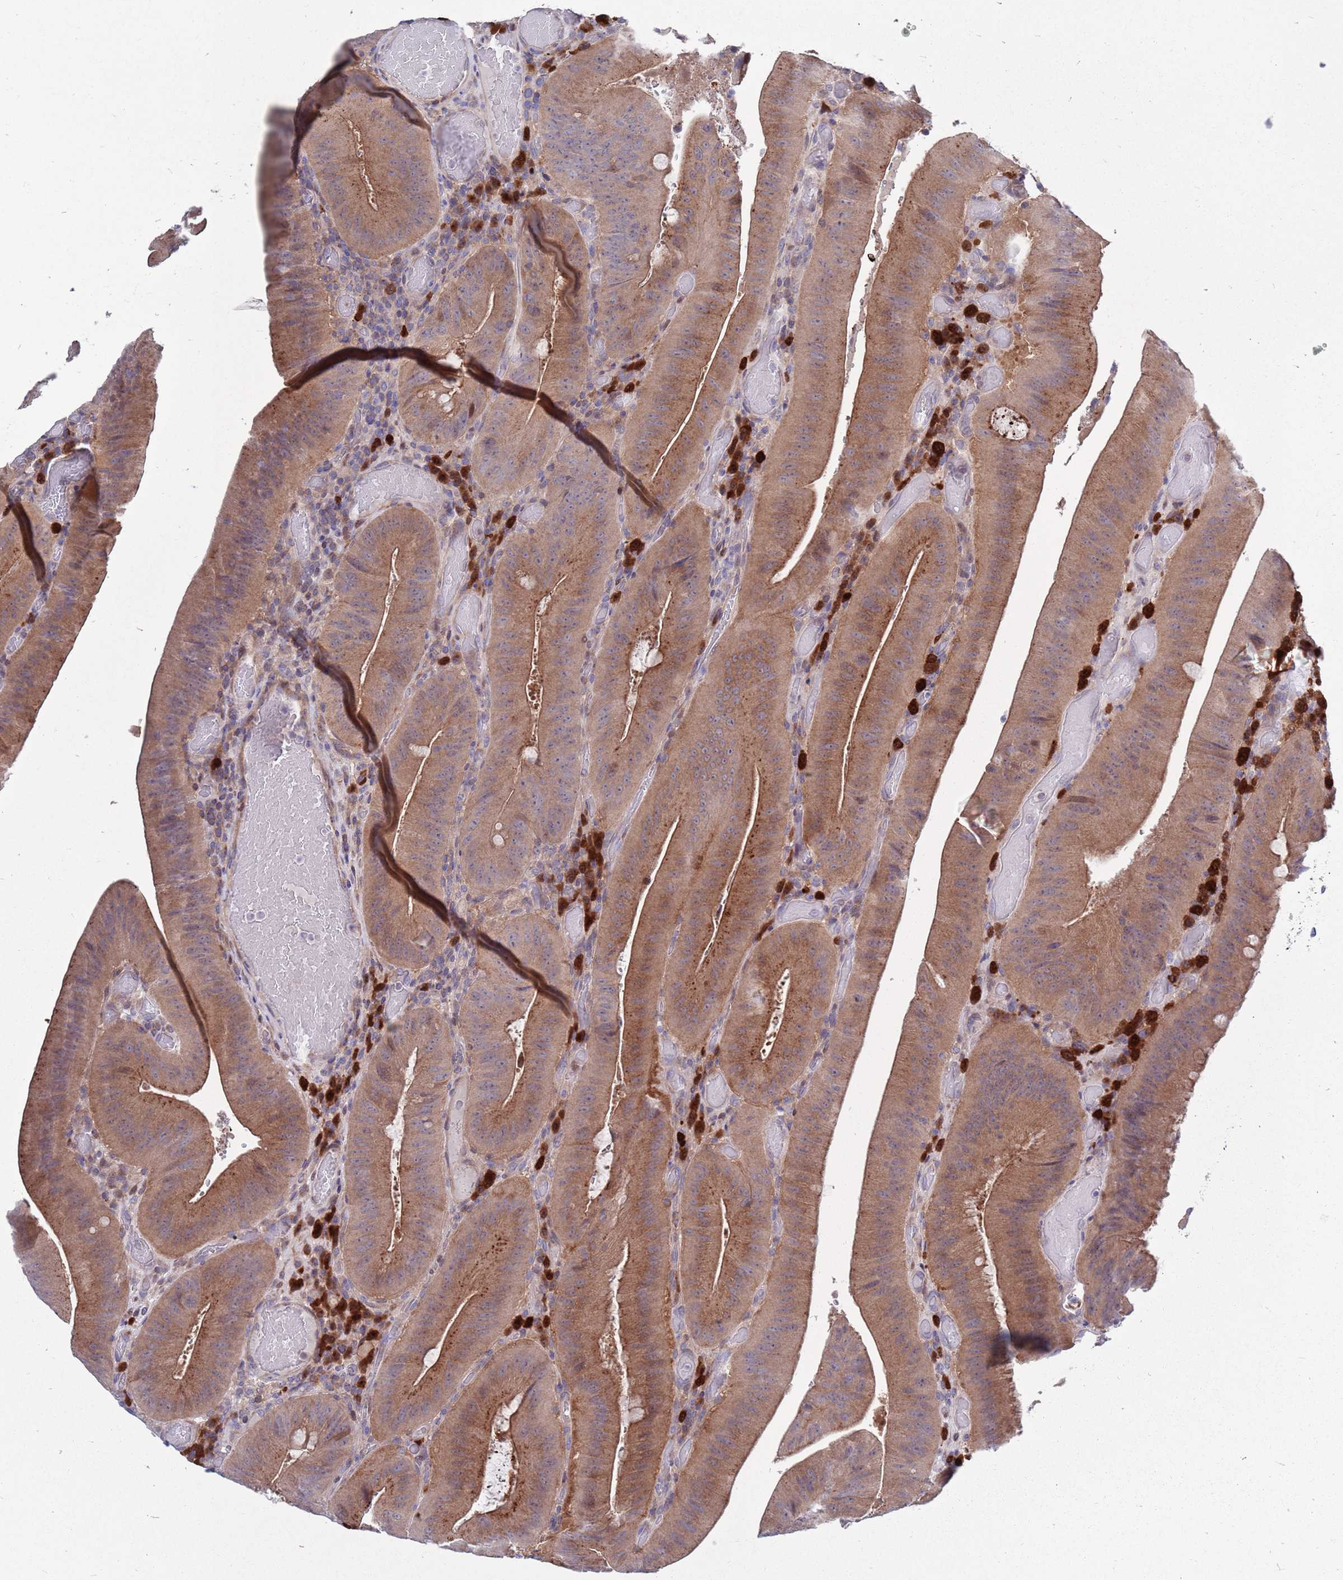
{"staining": {"intensity": "moderate", "quantity": ">75%", "location": "cytoplasmic/membranous"}, "tissue": "colorectal cancer", "cell_type": "Tumor cells", "image_type": "cancer", "snomed": [{"axis": "morphology", "description": "Adenocarcinoma, NOS"}, {"axis": "topography", "description": "Colon"}], "caption": "An immunohistochemistry histopathology image of tumor tissue is shown. Protein staining in brown highlights moderate cytoplasmic/membranous positivity in colorectal adenocarcinoma within tumor cells.", "gene": "KLHL29", "patient": {"sex": "female", "age": 43}}